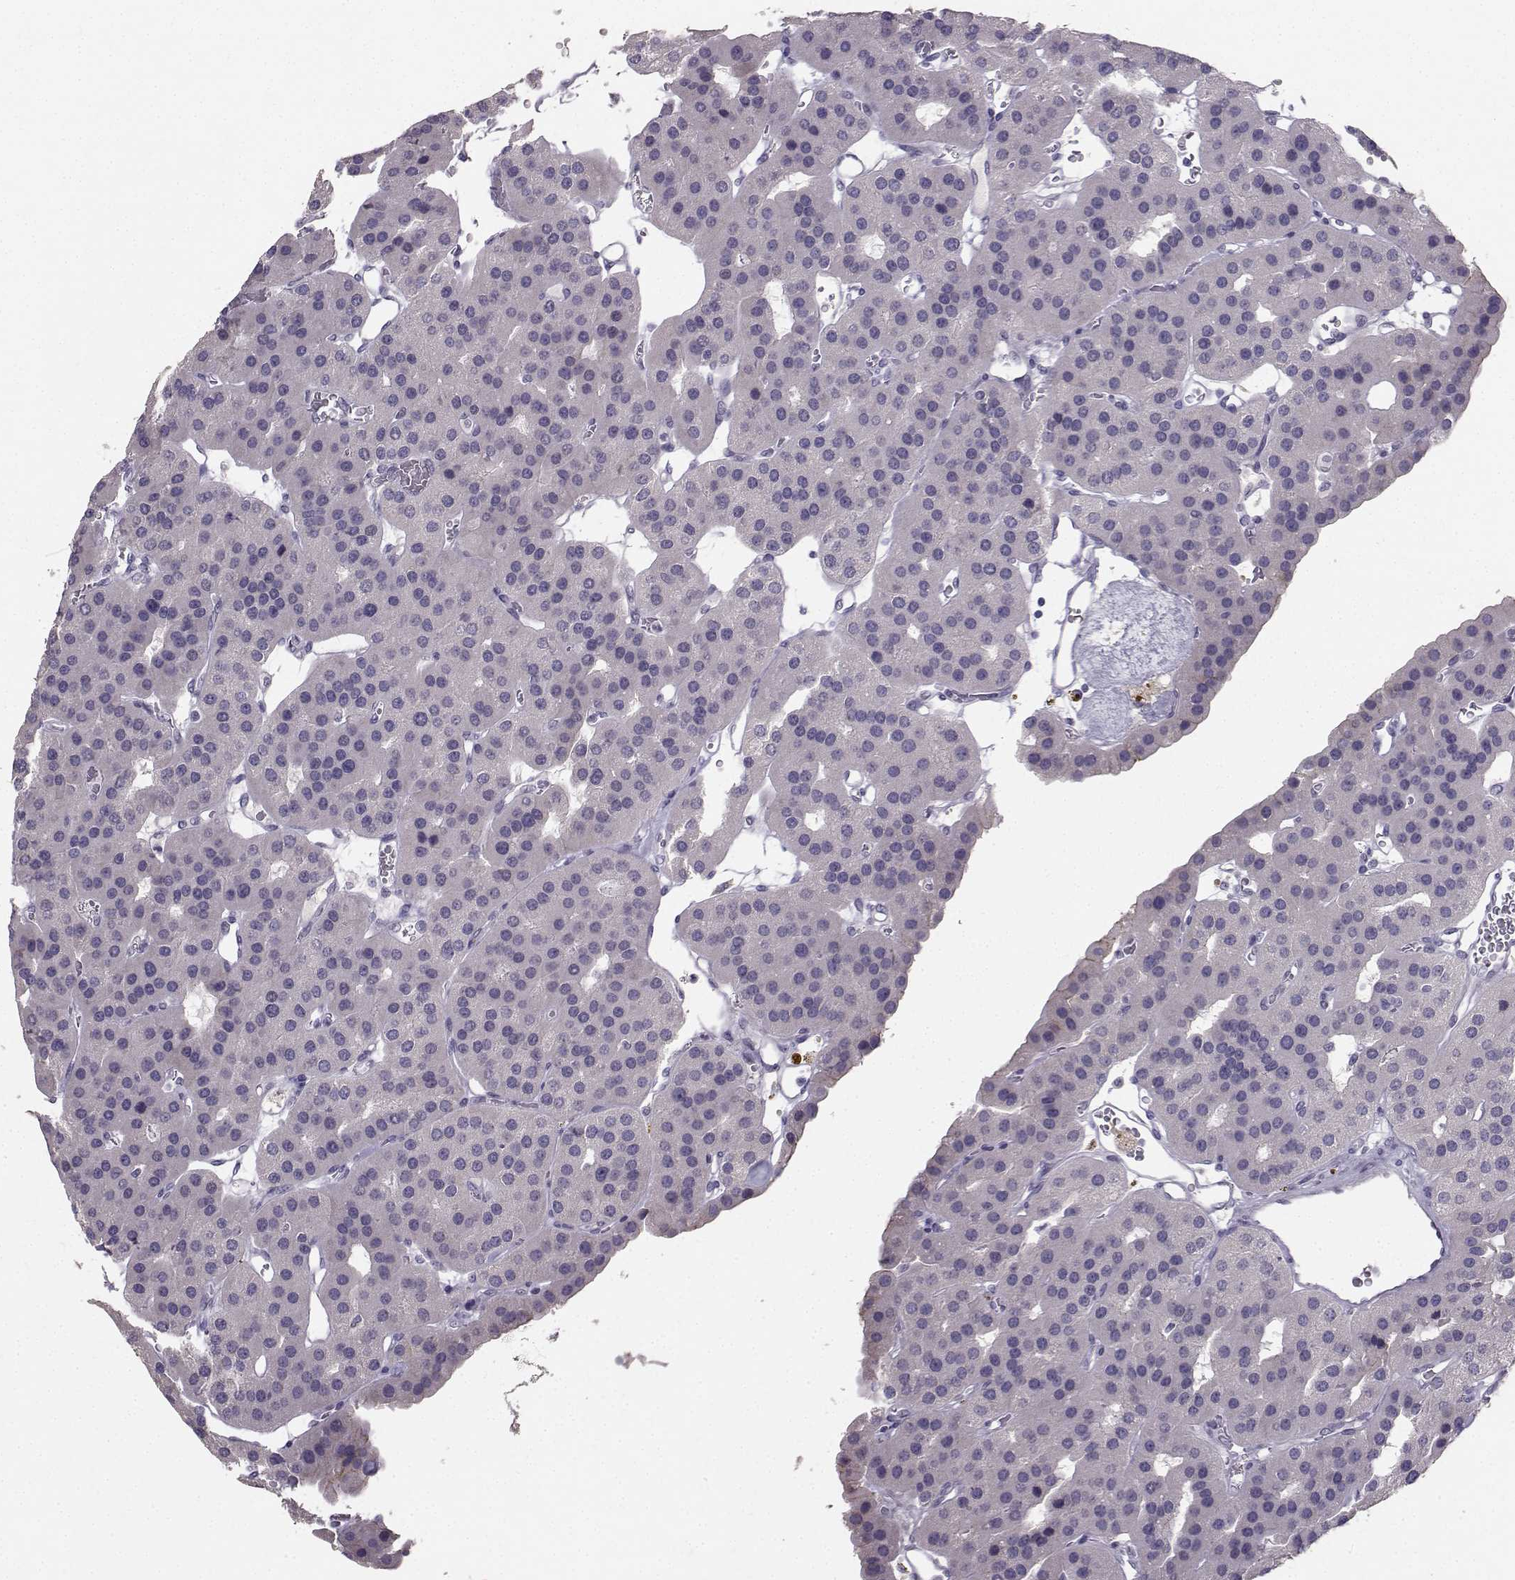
{"staining": {"intensity": "negative", "quantity": "none", "location": "none"}, "tissue": "parathyroid gland", "cell_type": "Glandular cells", "image_type": "normal", "snomed": [{"axis": "morphology", "description": "Normal tissue, NOS"}, {"axis": "morphology", "description": "Adenoma, NOS"}, {"axis": "topography", "description": "Parathyroid gland"}], "caption": "Unremarkable parathyroid gland was stained to show a protein in brown. There is no significant staining in glandular cells. (DAB (3,3'-diaminobenzidine) IHC, high magnification).", "gene": "PKP2", "patient": {"sex": "female", "age": 86}}